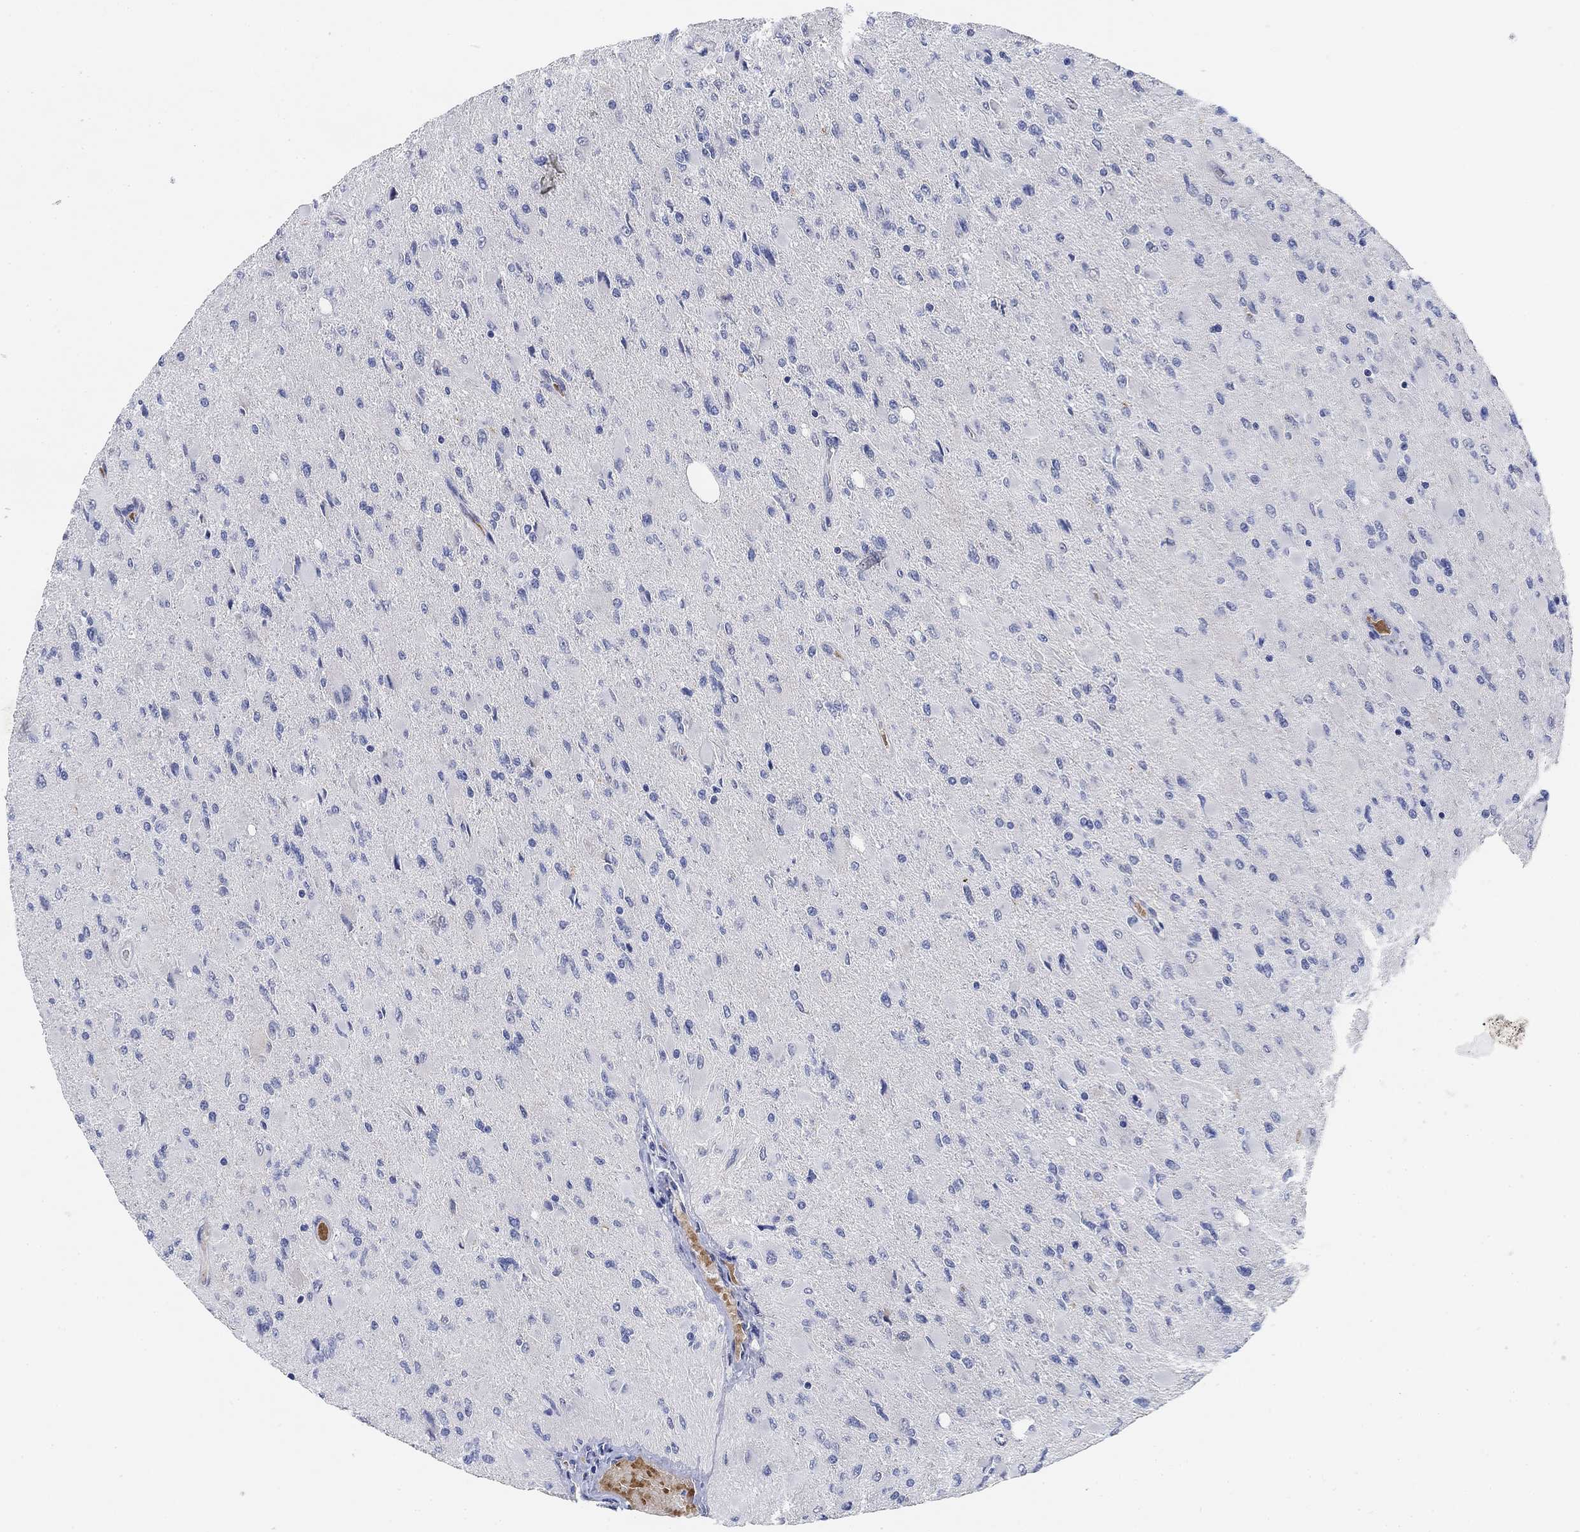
{"staining": {"intensity": "negative", "quantity": "none", "location": "none"}, "tissue": "glioma", "cell_type": "Tumor cells", "image_type": "cancer", "snomed": [{"axis": "morphology", "description": "Glioma, malignant, High grade"}, {"axis": "topography", "description": "Cerebral cortex"}], "caption": "Photomicrograph shows no protein positivity in tumor cells of high-grade glioma (malignant) tissue.", "gene": "PAX6", "patient": {"sex": "female", "age": 36}}